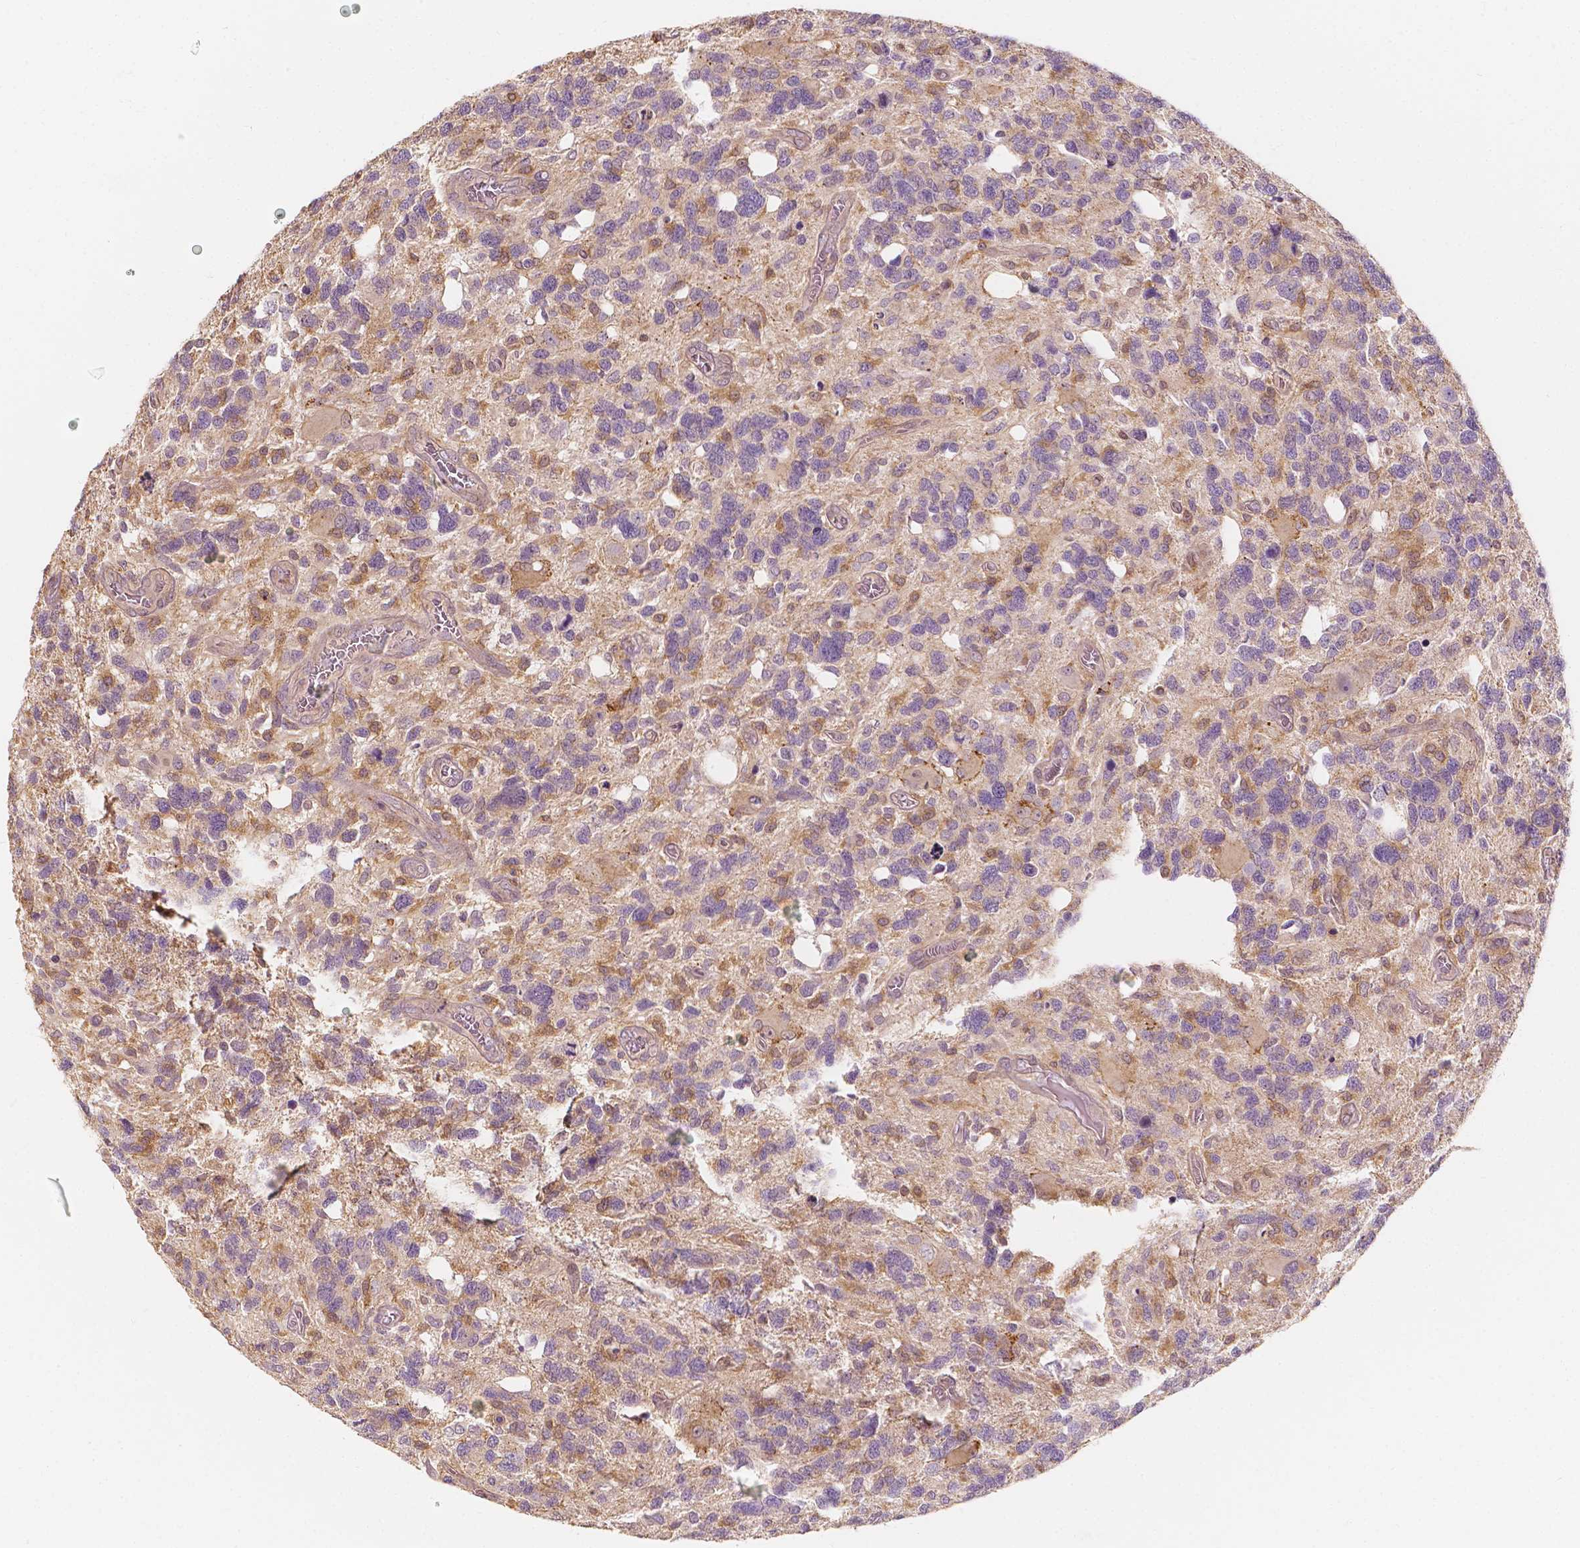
{"staining": {"intensity": "moderate", "quantity": "<25%", "location": "cytoplasmic/membranous"}, "tissue": "glioma", "cell_type": "Tumor cells", "image_type": "cancer", "snomed": [{"axis": "morphology", "description": "Glioma, malignant, High grade"}, {"axis": "topography", "description": "Brain"}], "caption": "Human glioma stained for a protein (brown) displays moderate cytoplasmic/membranous positive expression in approximately <25% of tumor cells.", "gene": "SHPK", "patient": {"sex": "male", "age": 49}}